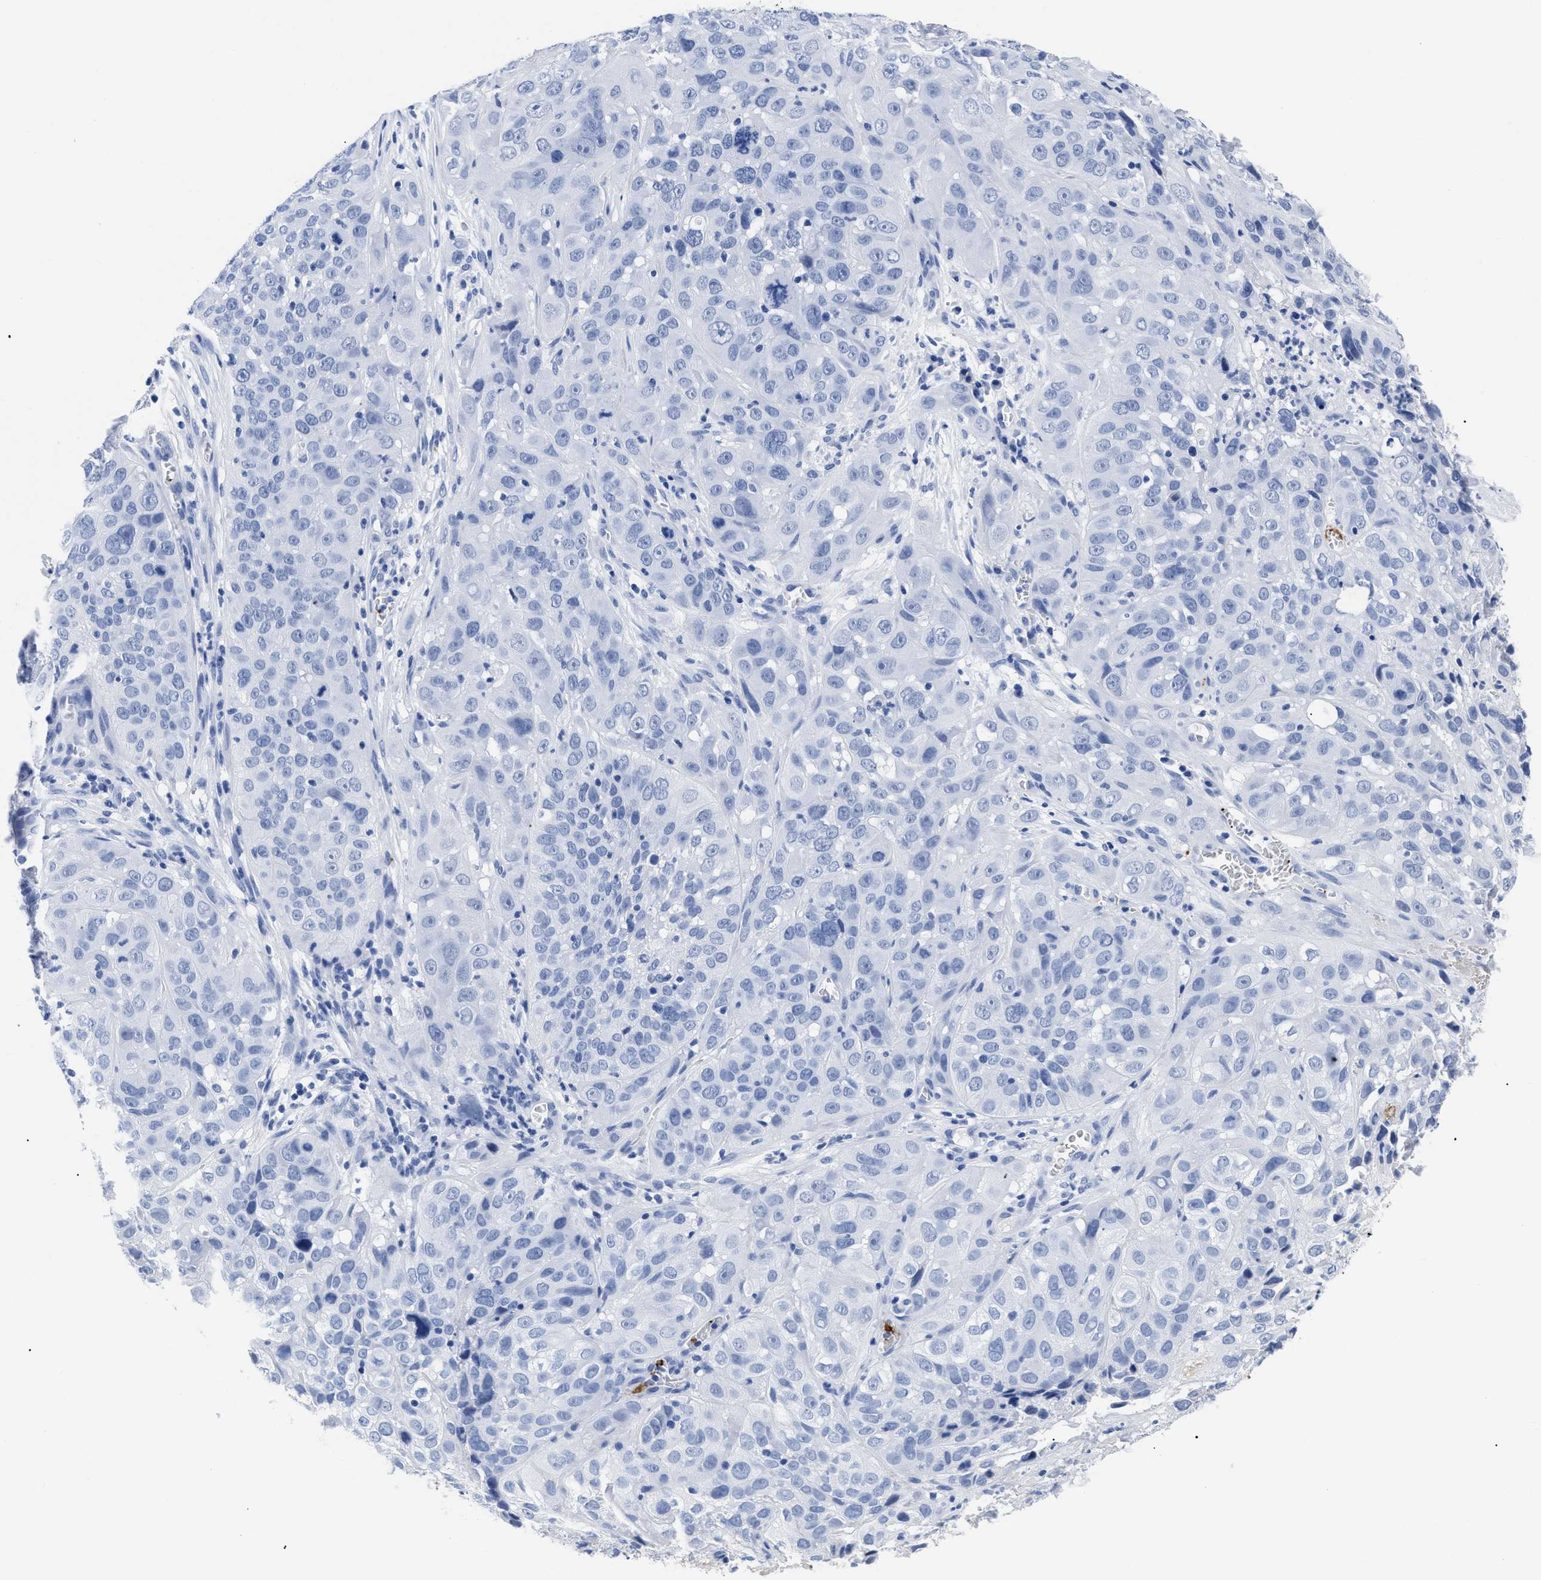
{"staining": {"intensity": "negative", "quantity": "none", "location": "none"}, "tissue": "cervical cancer", "cell_type": "Tumor cells", "image_type": "cancer", "snomed": [{"axis": "morphology", "description": "Squamous cell carcinoma, NOS"}, {"axis": "topography", "description": "Cervix"}], "caption": "Human cervical squamous cell carcinoma stained for a protein using immunohistochemistry (IHC) exhibits no positivity in tumor cells.", "gene": "TREML1", "patient": {"sex": "female", "age": 32}}